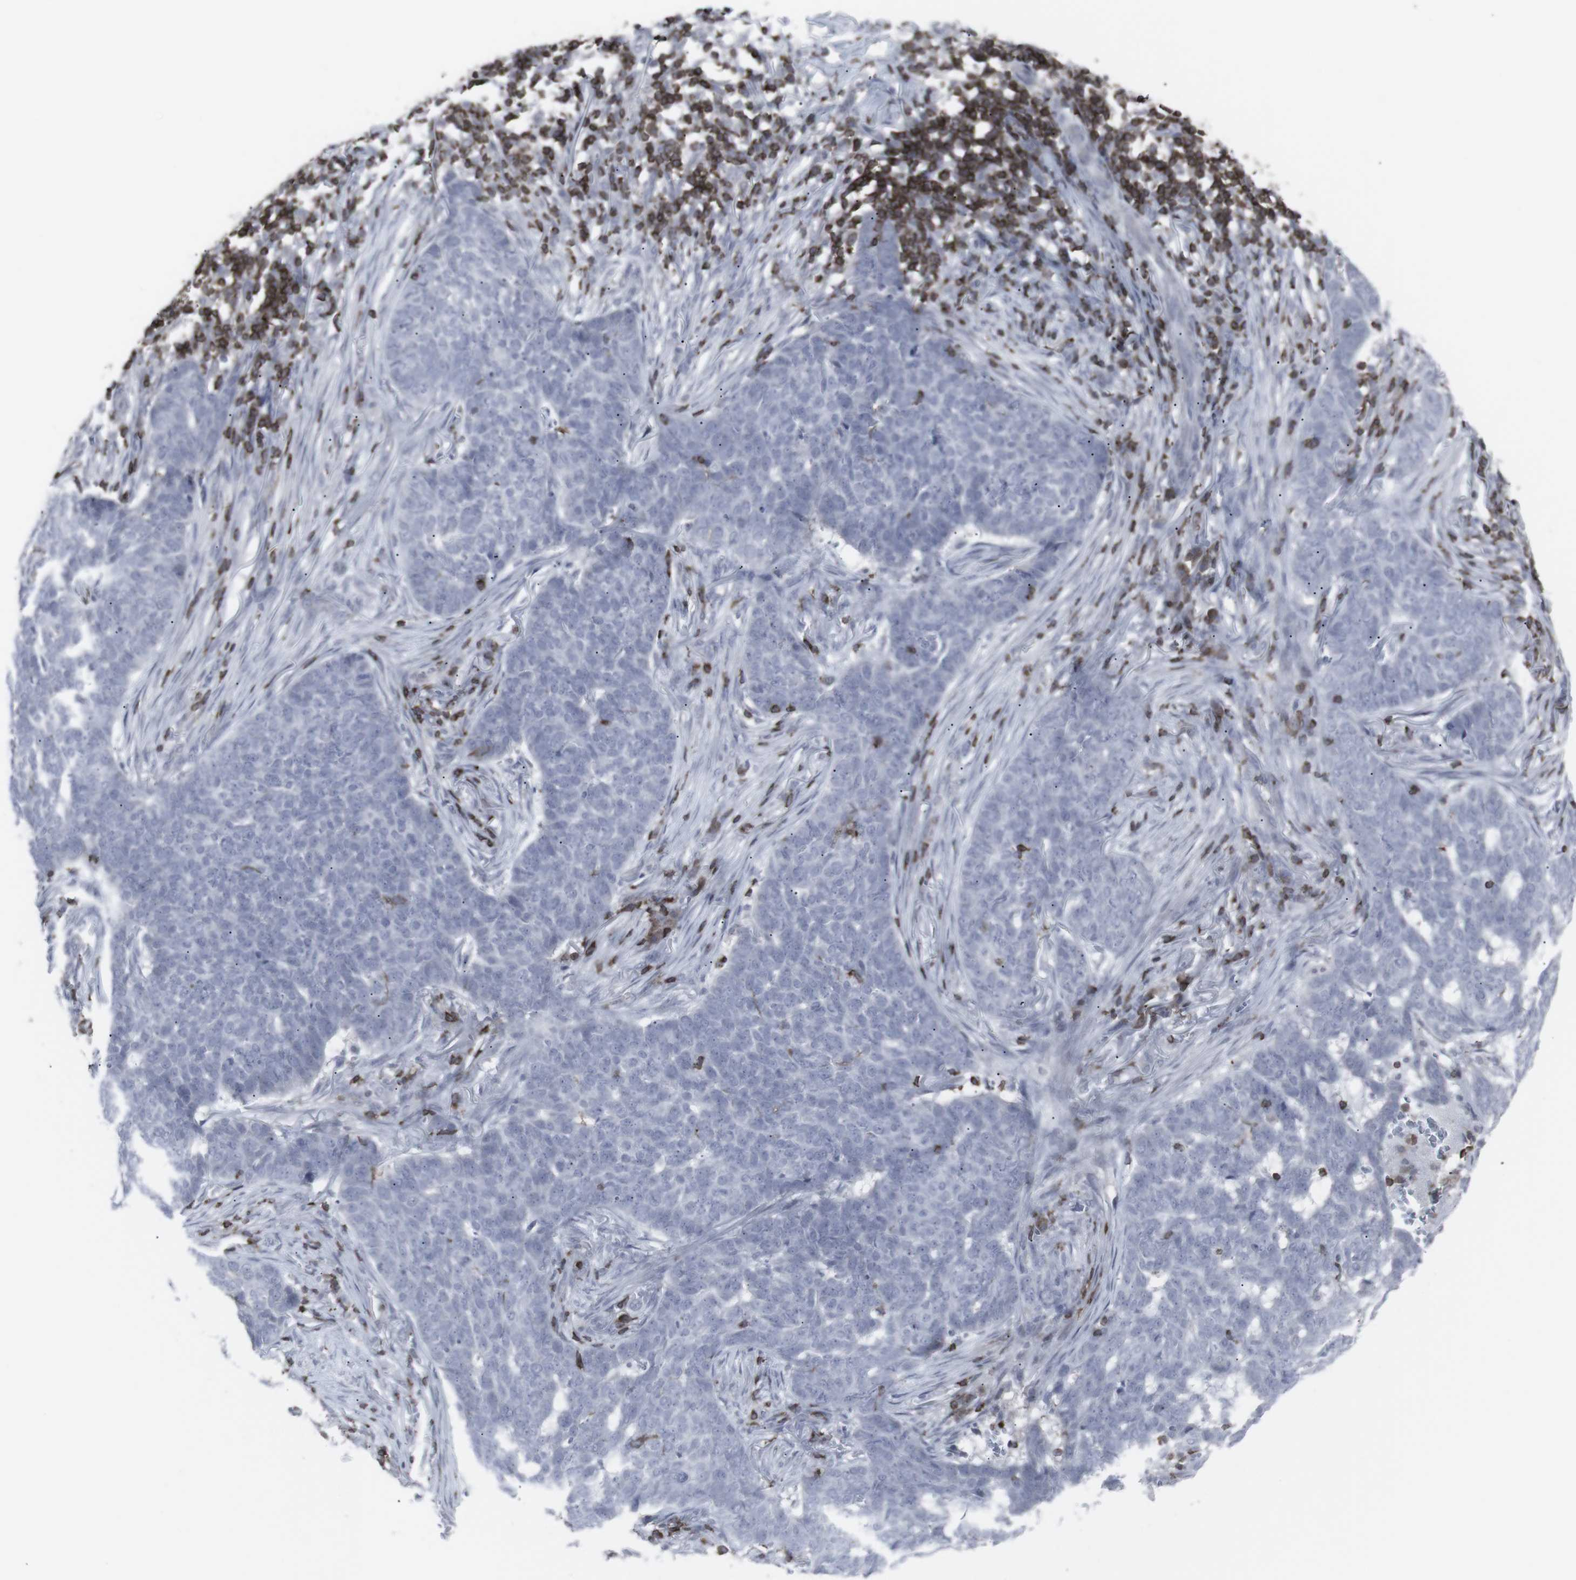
{"staining": {"intensity": "negative", "quantity": "none", "location": "none"}, "tissue": "skin cancer", "cell_type": "Tumor cells", "image_type": "cancer", "snomed": [{"axis": "morphology", "description": "Basal cell carcinoma"}, {"axis": "topography", "description": "Skin"}], "caption": "The image displays no significant expression in tumor cells of skin cancer (basal cell carcinoma).", "gene": "APOBEC2", "patient": {"sex": "male", "age": 85}}